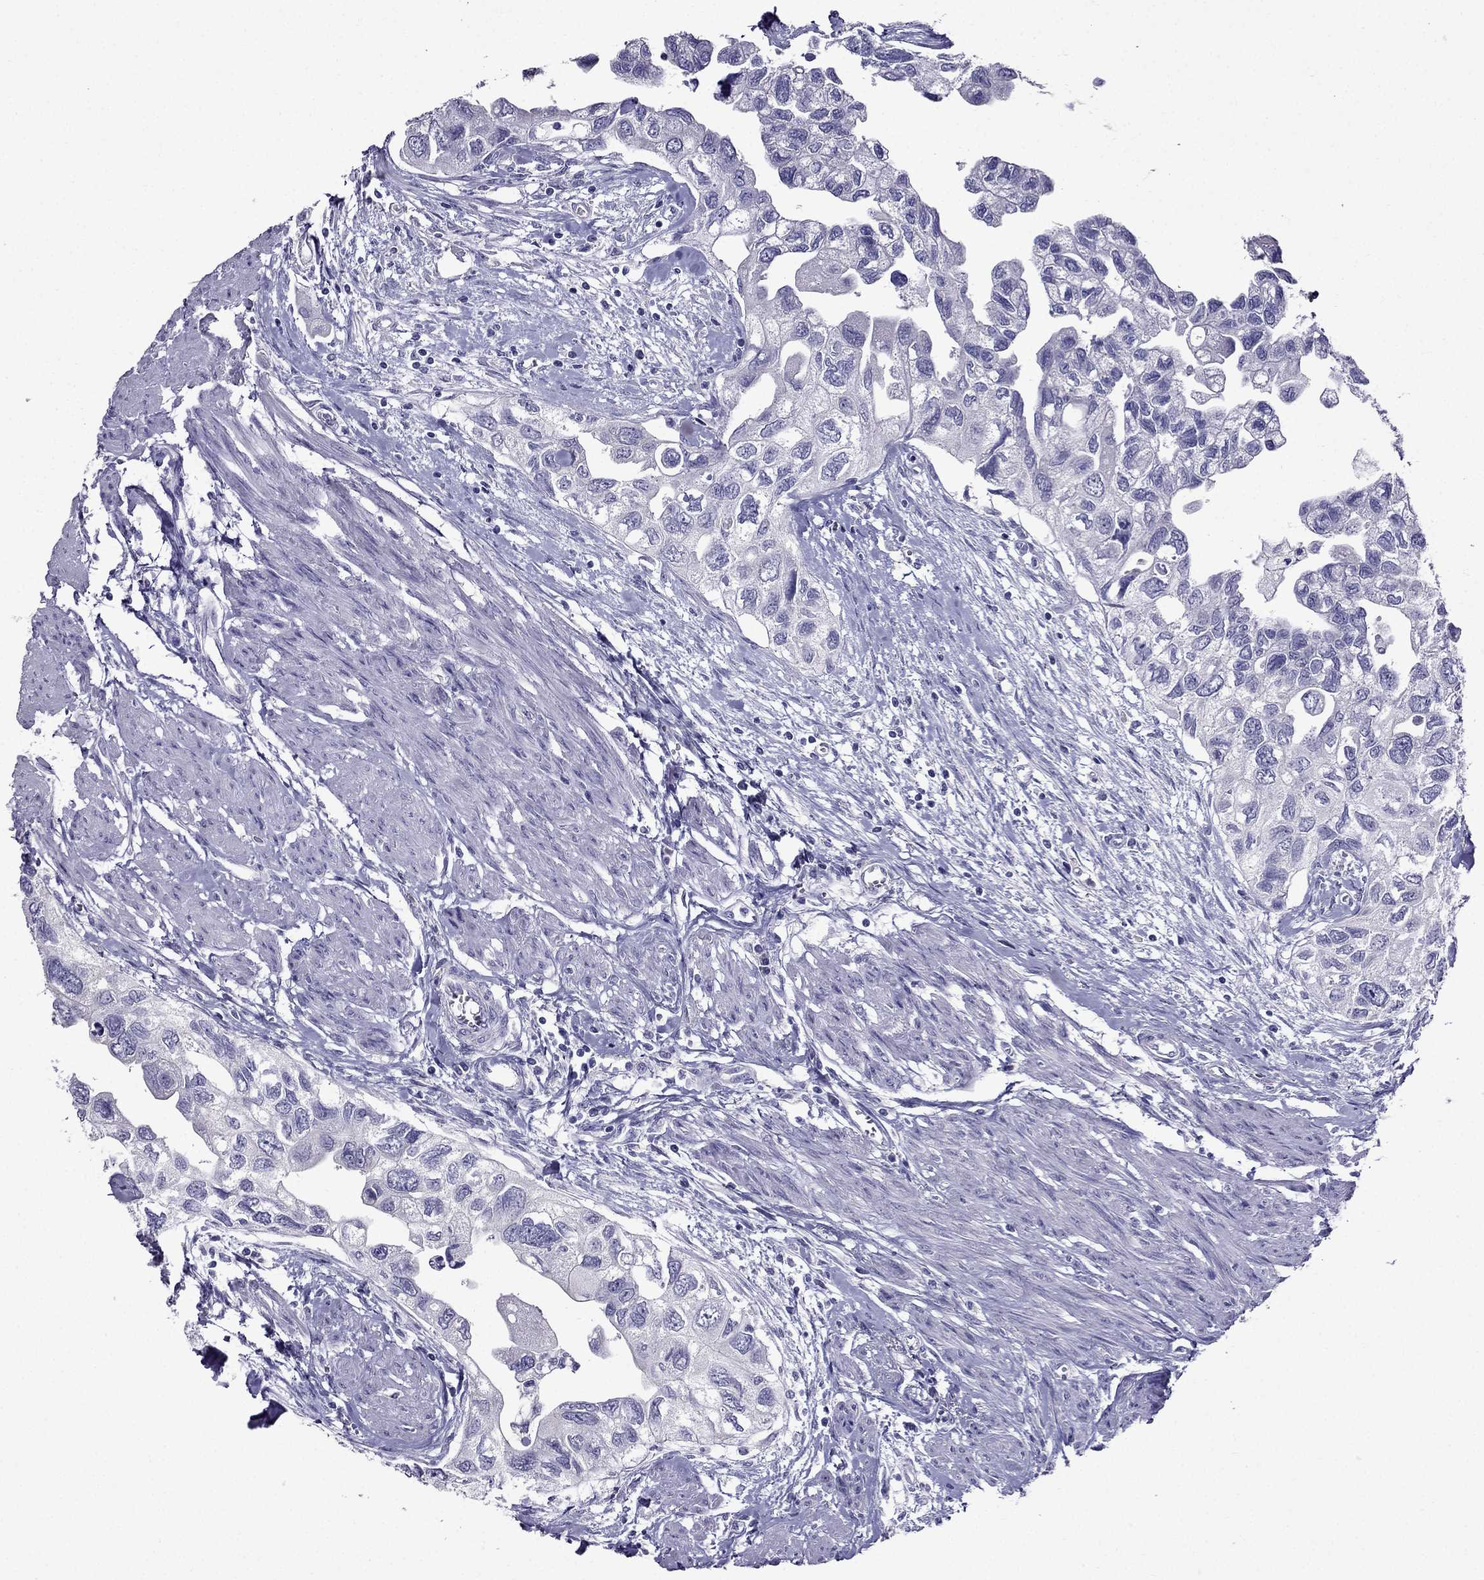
{"staining": {"intensity": "negative", "quantity": "none", "location": "none"}, "tissue": "urothelial cancer", "cell_type": "Tumor cells", "image_type": "cancer", "snomed": [{"axis": "morphology", "description": "Urothelial carcinoma, High grade"}, {"axis": "topography", "description": "Urinary bladder"}], "caption": "Immunohistochemistry (IHC) photomicrograph of neoplastic tissue: human urothelial cancer stained with DAB (3,3'-diaminobenzidine) reveals no significant protein staining in tumor cells.", "gene": "ZNF541", "patient": {"sex": "male", "age": 59}}